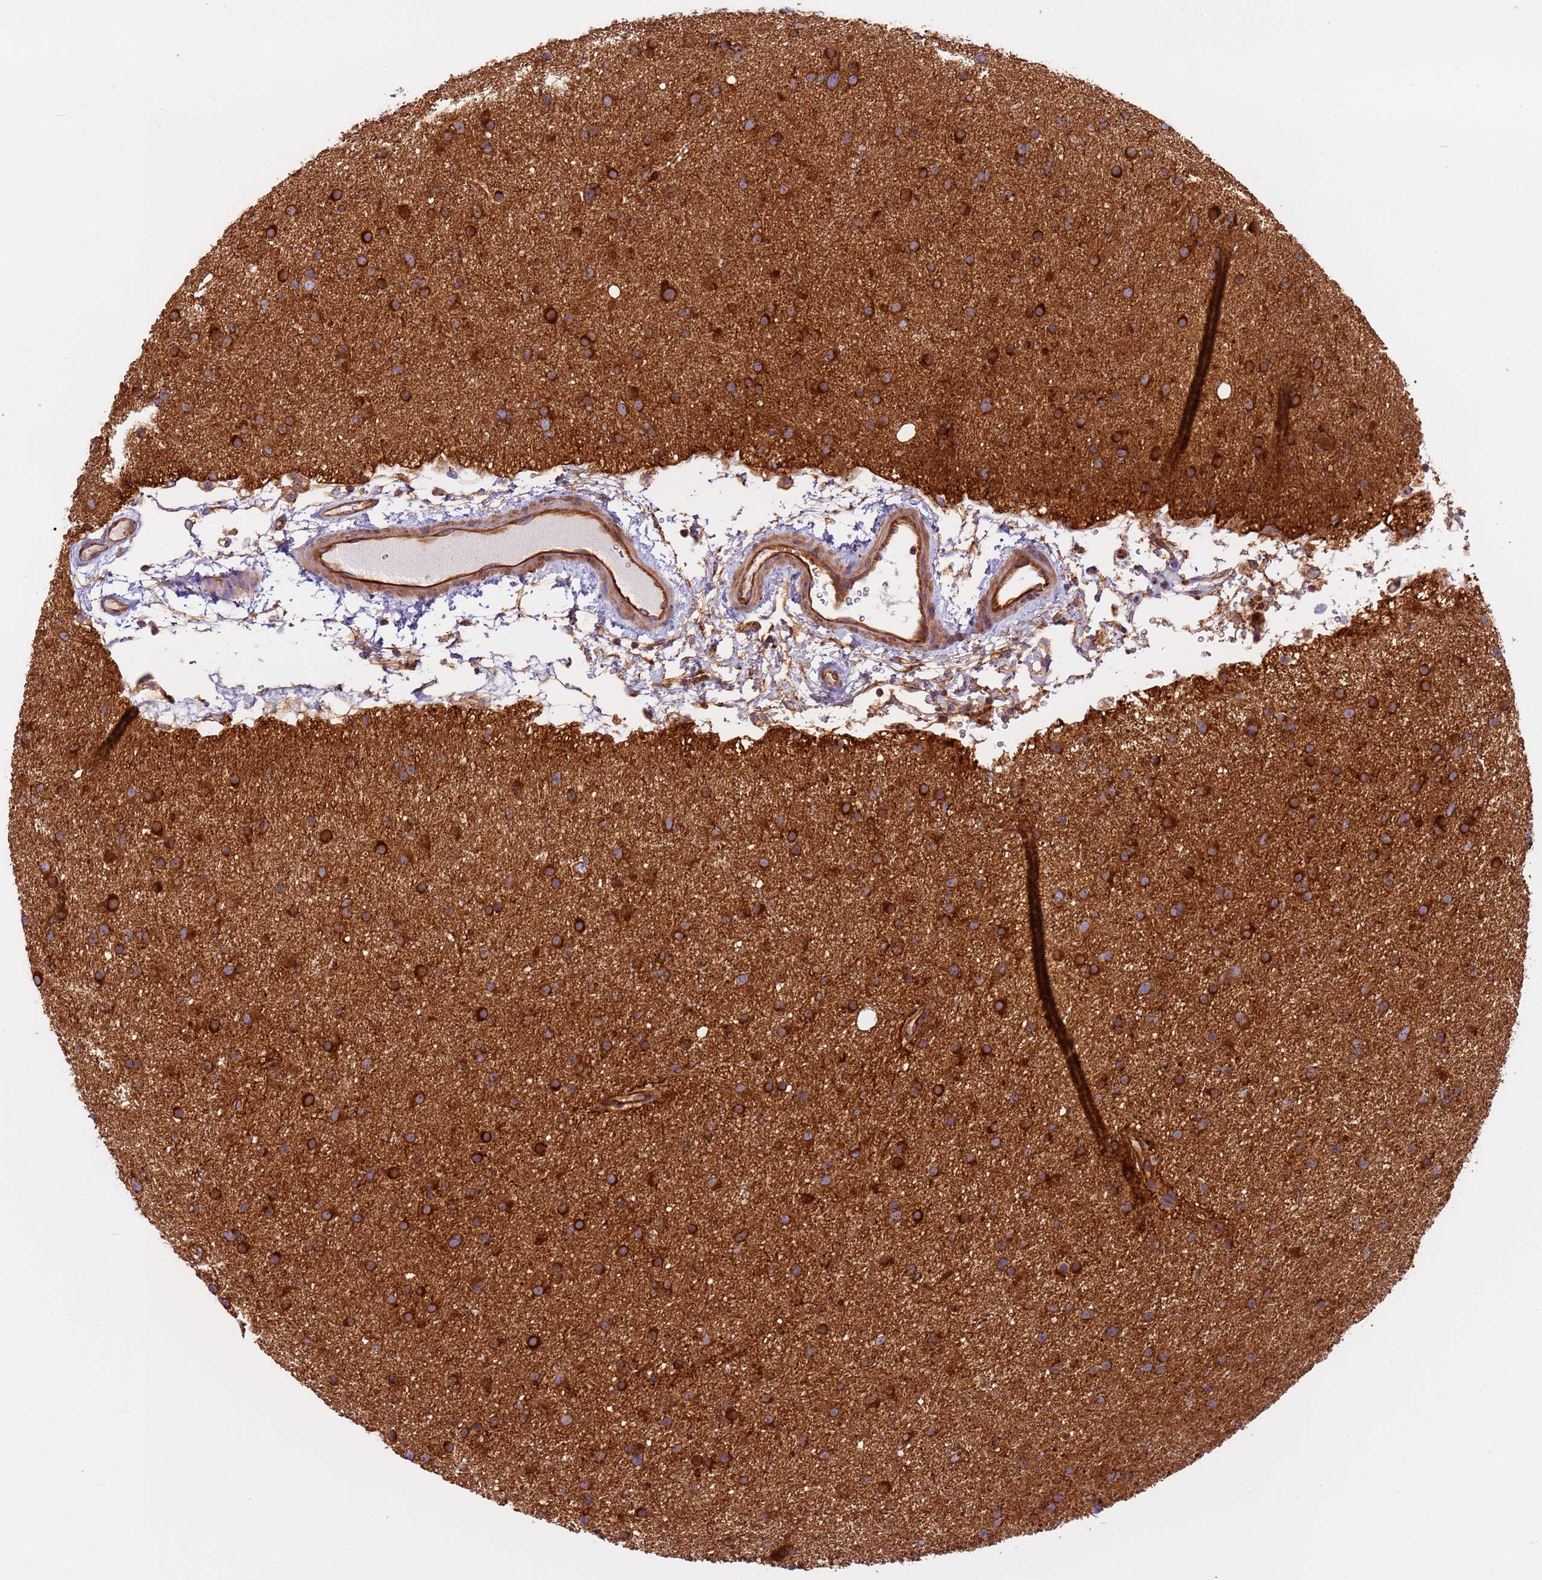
{"staining": {"intensity": "strong", "quantity": ">75%", "location": "cytoplasmic/membranous"}, "tissue": "glioma", "cell_type": "Tumor cells", "image_type": "cancer", "snomed": [{"axis": "morphology", "description": "Glioma, malignant, Low grade"}, {"axis": "topography", "description": "Cerebral cortex"}], "caption": "This photomicrograph displays immunohistochemistry staining of malignant low-grade glioma, with high strong cytoplasmic/membranous expression in about >75% of tumor cells.", "gene": "DYNC1I2", "patient": {"sex": "female", "age": 39}}